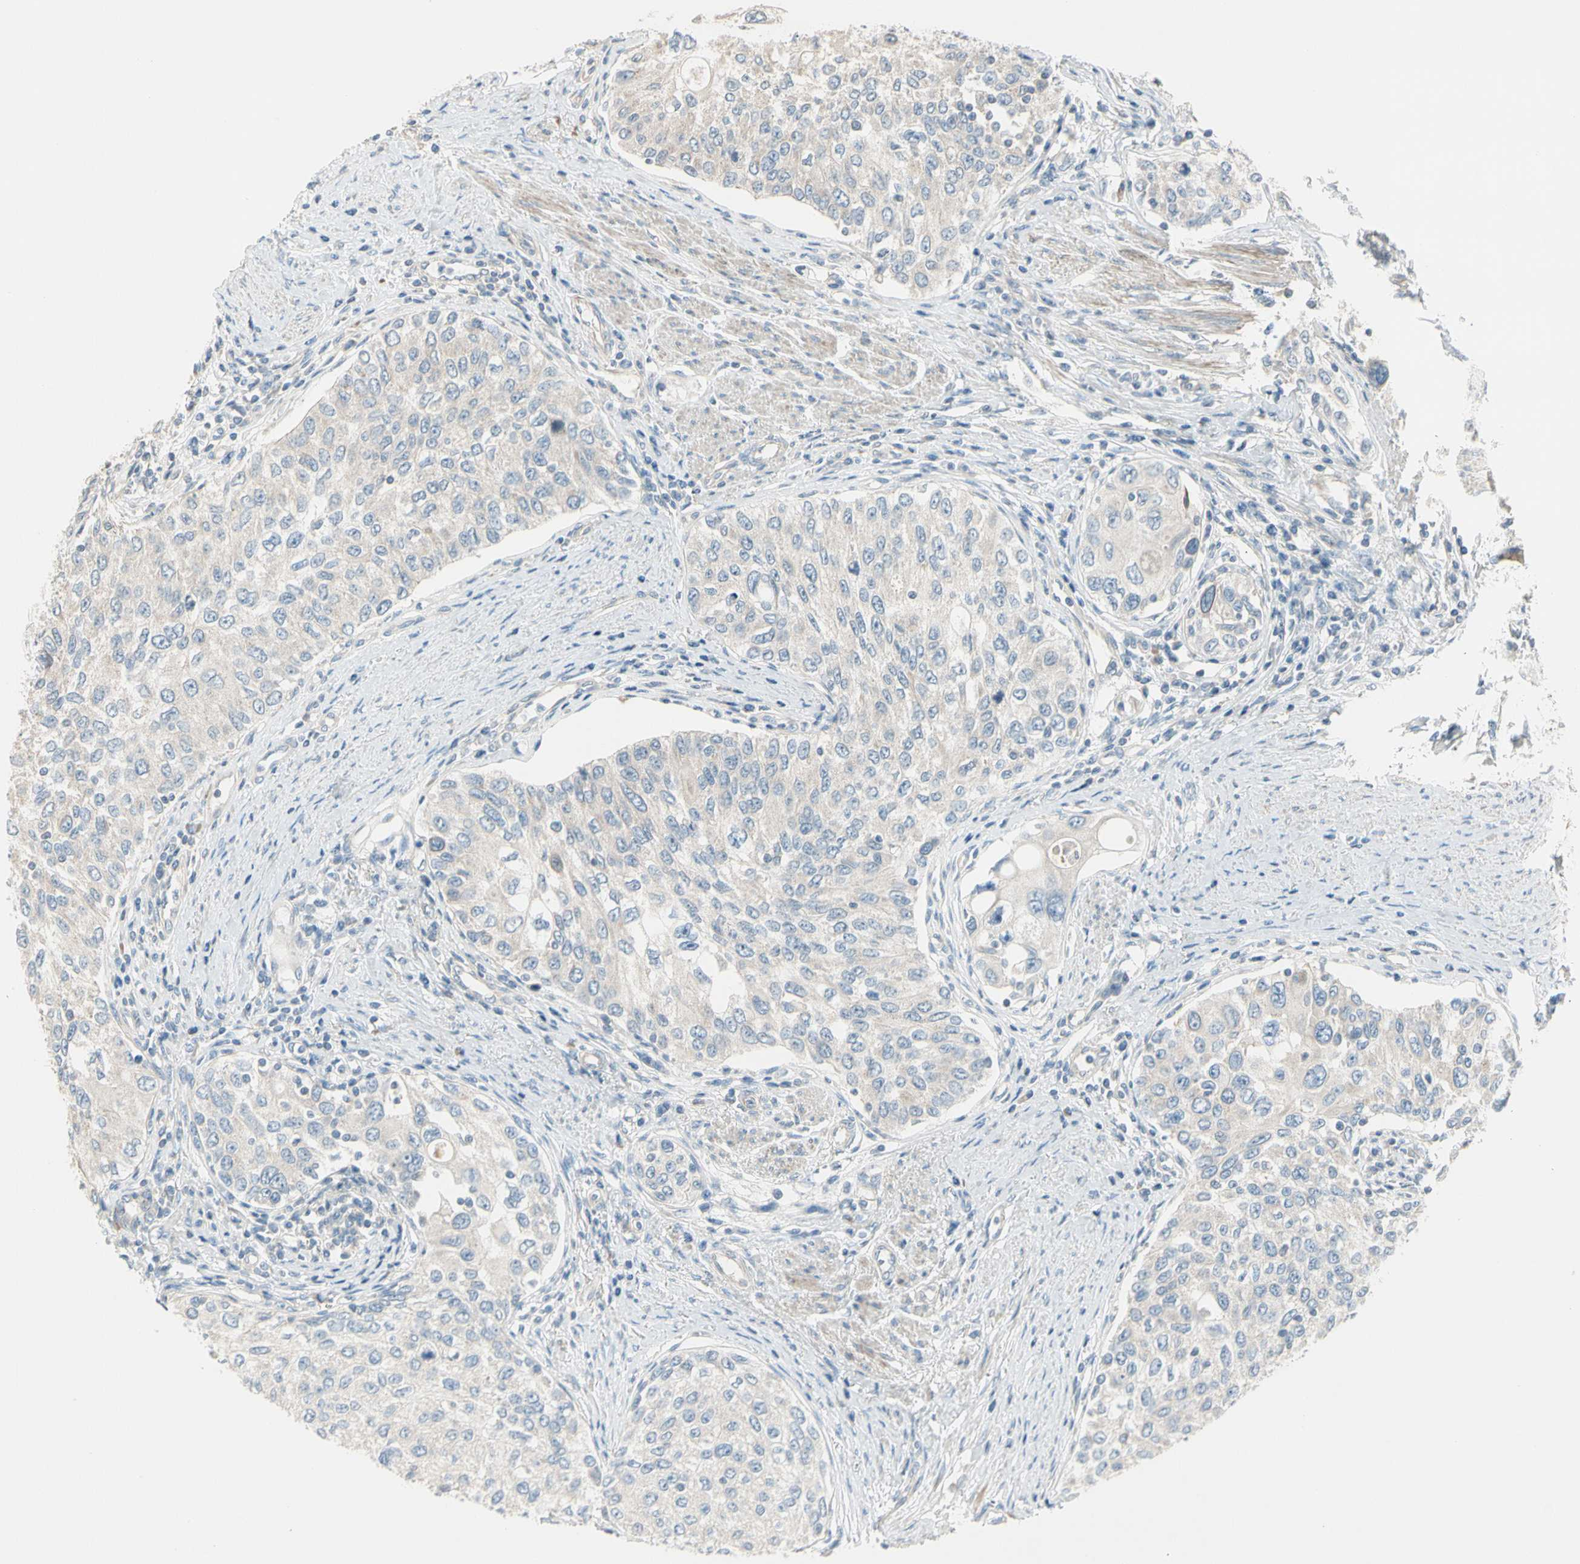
{"staining": {"intensity": "negative", "quantity": "none", "location": "none"}, "tissue": "urothelial cancer", "cell_type": "Tumor cells", "image_type": "cancer", "snomed": [{"axis": "morphology", "description": "Urothelial carcinoma, High grade"}, {"axis": "topography", "description": "Urinary bladder"}], "caption": "Immunohistochemistry (IHC) of human urothelial cancer shows no staining in tumor cells.", "gene": "ADGRA3", "patient": {"sex": "female", "age": 56}}